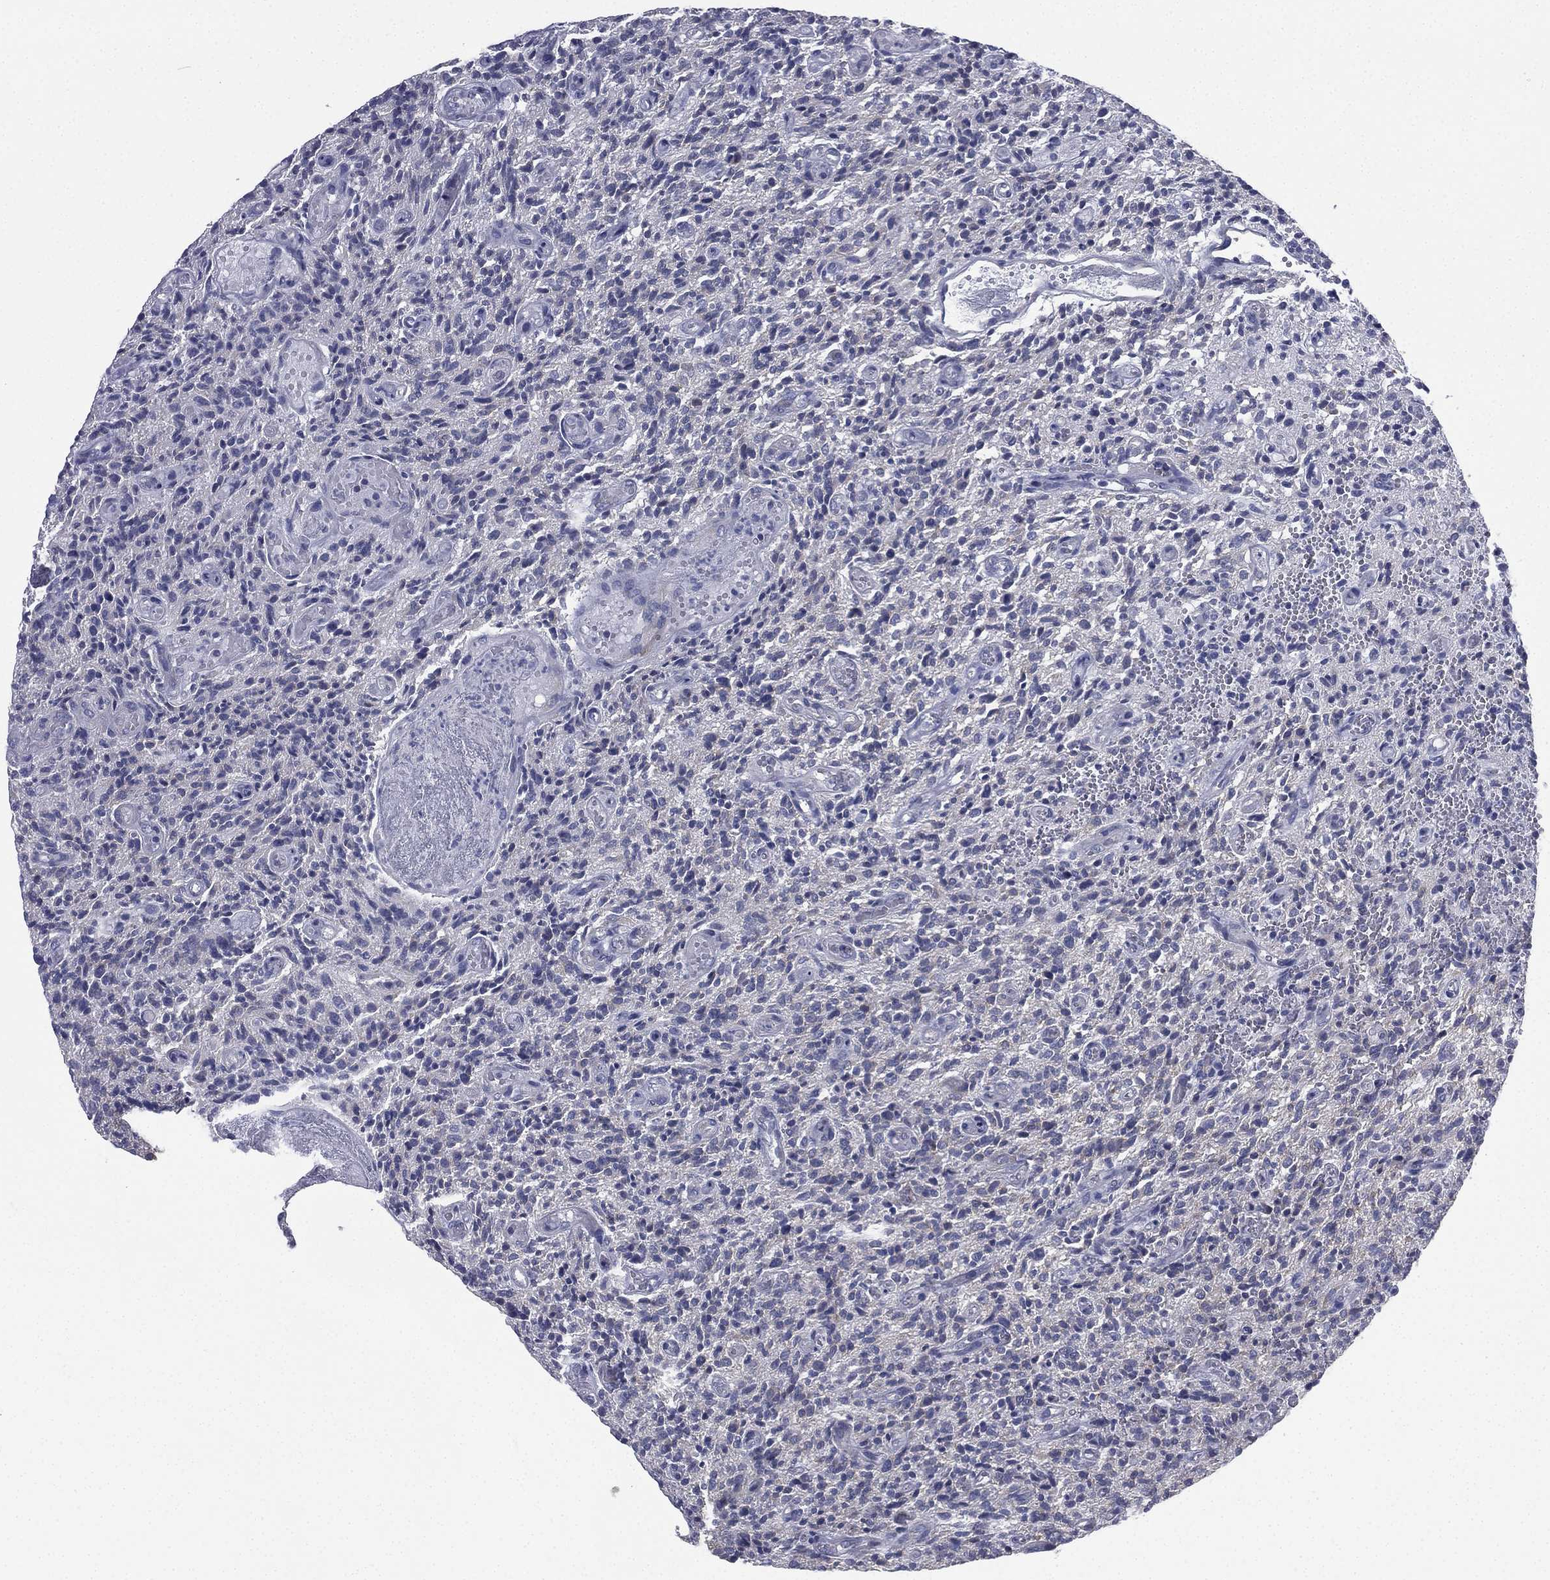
{"staining": {"intensity": "negative", "quantity": "none", "location": "none"}, "tissue": "glioma", "cell_type": "Tumor cells", "image_type": "cancer", "snomed": [{"axis": "morphology", "description": "Glioma, malignant, High grade"}, {"axis": "topography", "description": "Brain"}], "caption": "This is a micrograph of immunohistochemistry (IHC) staining of glioma, which shows no expression in tumor cells.", "gene": "FARSA", "patient": {"sex": "male", "age": 64}}